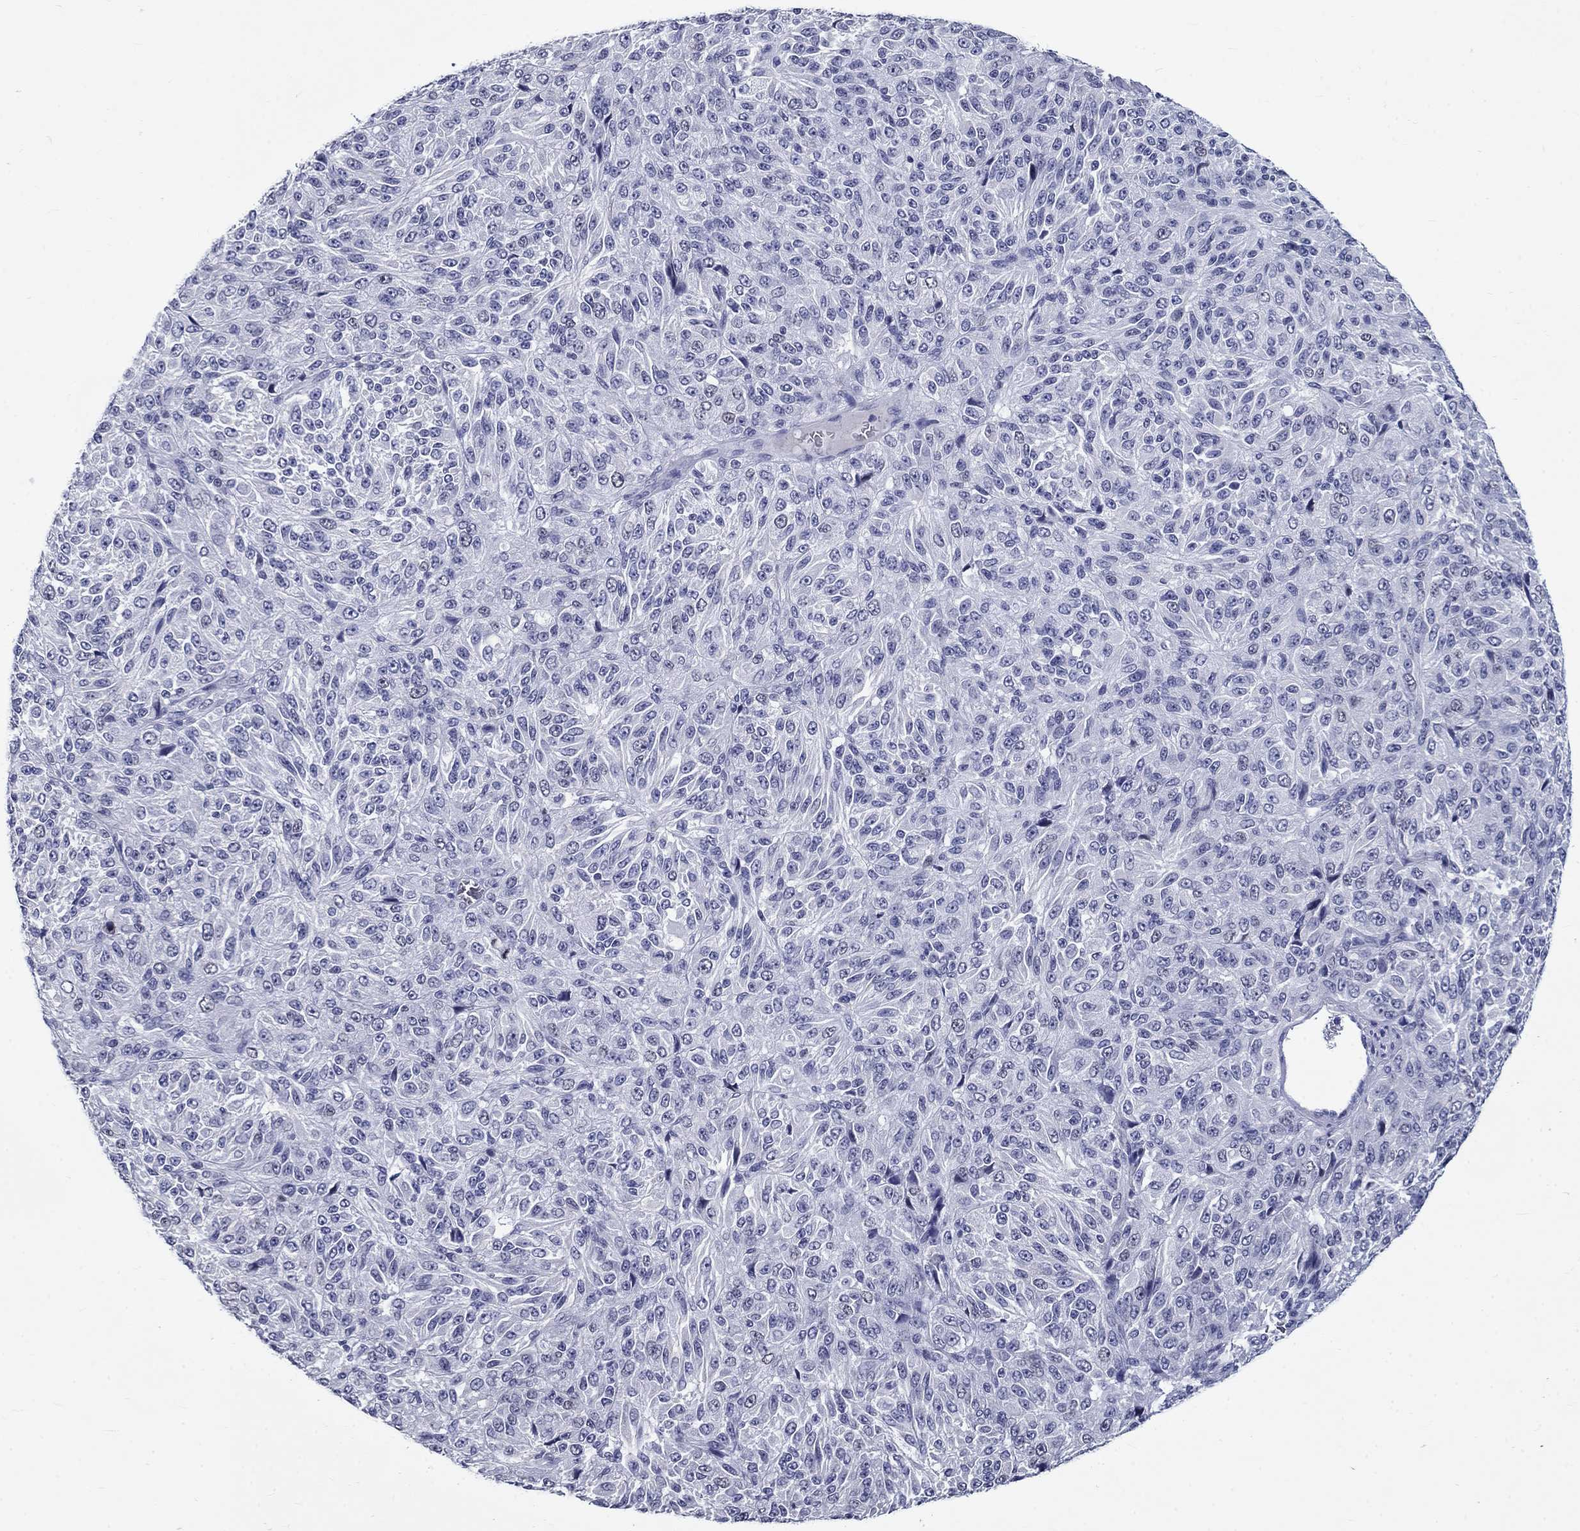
{"staining": {"intensity": "negative", "quantity": "none", "location": "none"}, "tissue": "melanoma", "cell_type": "Tumor cells", "image_type": "cancer", "snomed": [{"axis": "morphology", "description": "Malignant melanoma, Metastatic site"}, {"axis": "topography", "description": "Brain"}], "caption": "Malignant melanoma (metastatic site) was stained to show a protein in brown. There is no significant staining in tumor cells.", "gene": "C4orf19", "patient": {"sex": "female", "age": 56}}